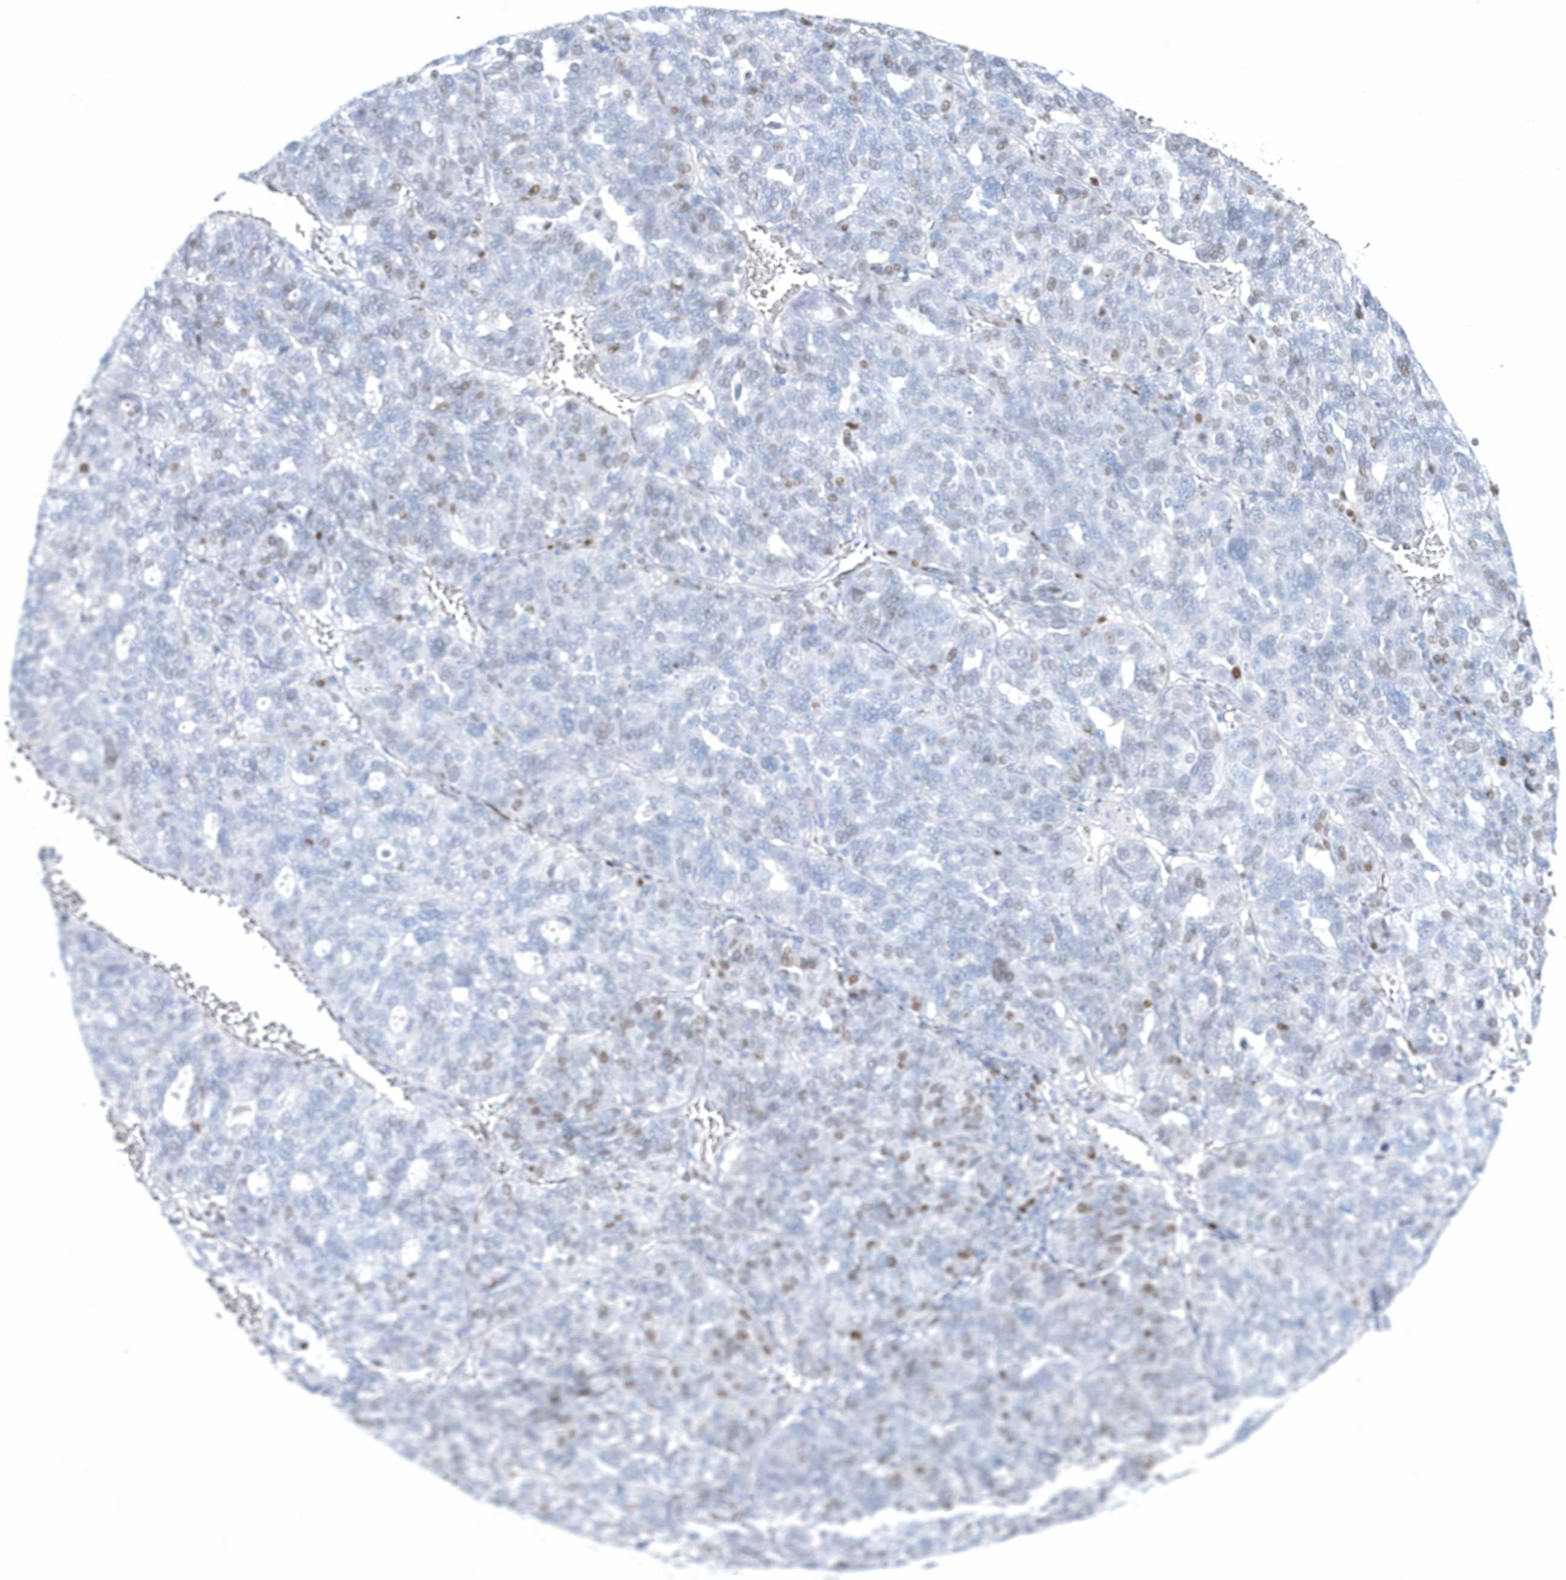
{"staining": {"intensity": "weak", "quantity": "<25%", "location": "nuclear"}, "tissue": "ovarian cancer", "cell_type": "Tumor cells", "image_type": "cancer", "snomed": [{"axis": "morphology", "description": "Cystadenocarcinoma, serous, NOS"}, {"axis": "topography", "description": "Ovary"}], "caption": "This is a micrograph of immunohistochemistry (IHC) staining of serous cystadenocarcinoma (ovarian), which shows no positivity in tumor cells.", "gene": "TMCO6", "patient": {"sex": "female", "age": 59}}